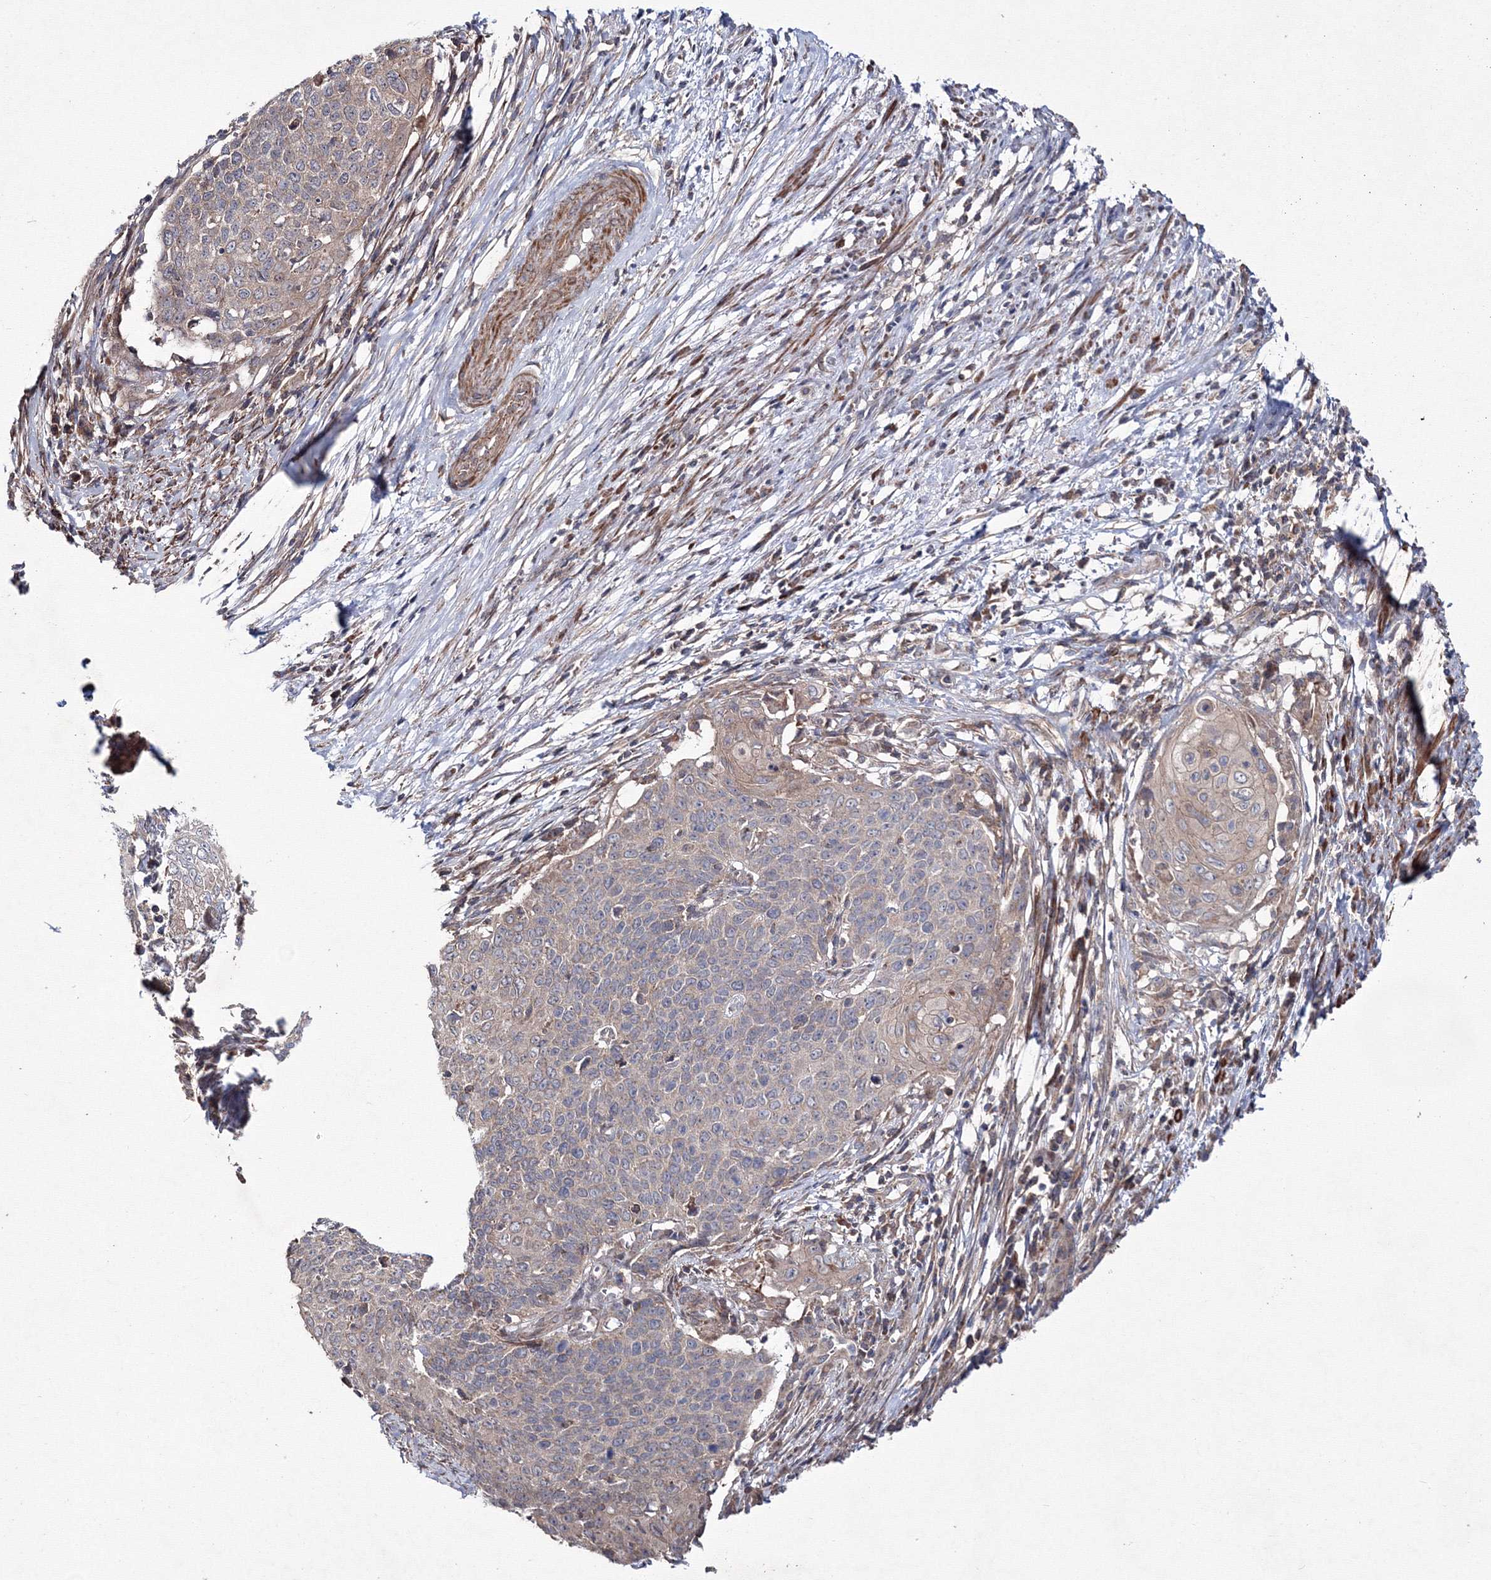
{"staining": {"intensity": "weak", "quantity": "<25%", "location": "cytoplasmic/membranous"}, "tissue": "cervical cancer", "cell_type": "Tumor cells", "image_type": "cancer", "snomed": [{"axis": "morphology", "description": "Squamous cell carcinoma, NOS"}, {"axis": "topography", "description": "Cervix"}], "caption": "DAB (3,3'-diaminobenzidine) immunohistochemical staining of squamous cell carcinoma (cervical) demonstrates no significant staining in tumor cells.", "gene": "PPP2R2B", "patient": {"sex": "female", "age": 39}}